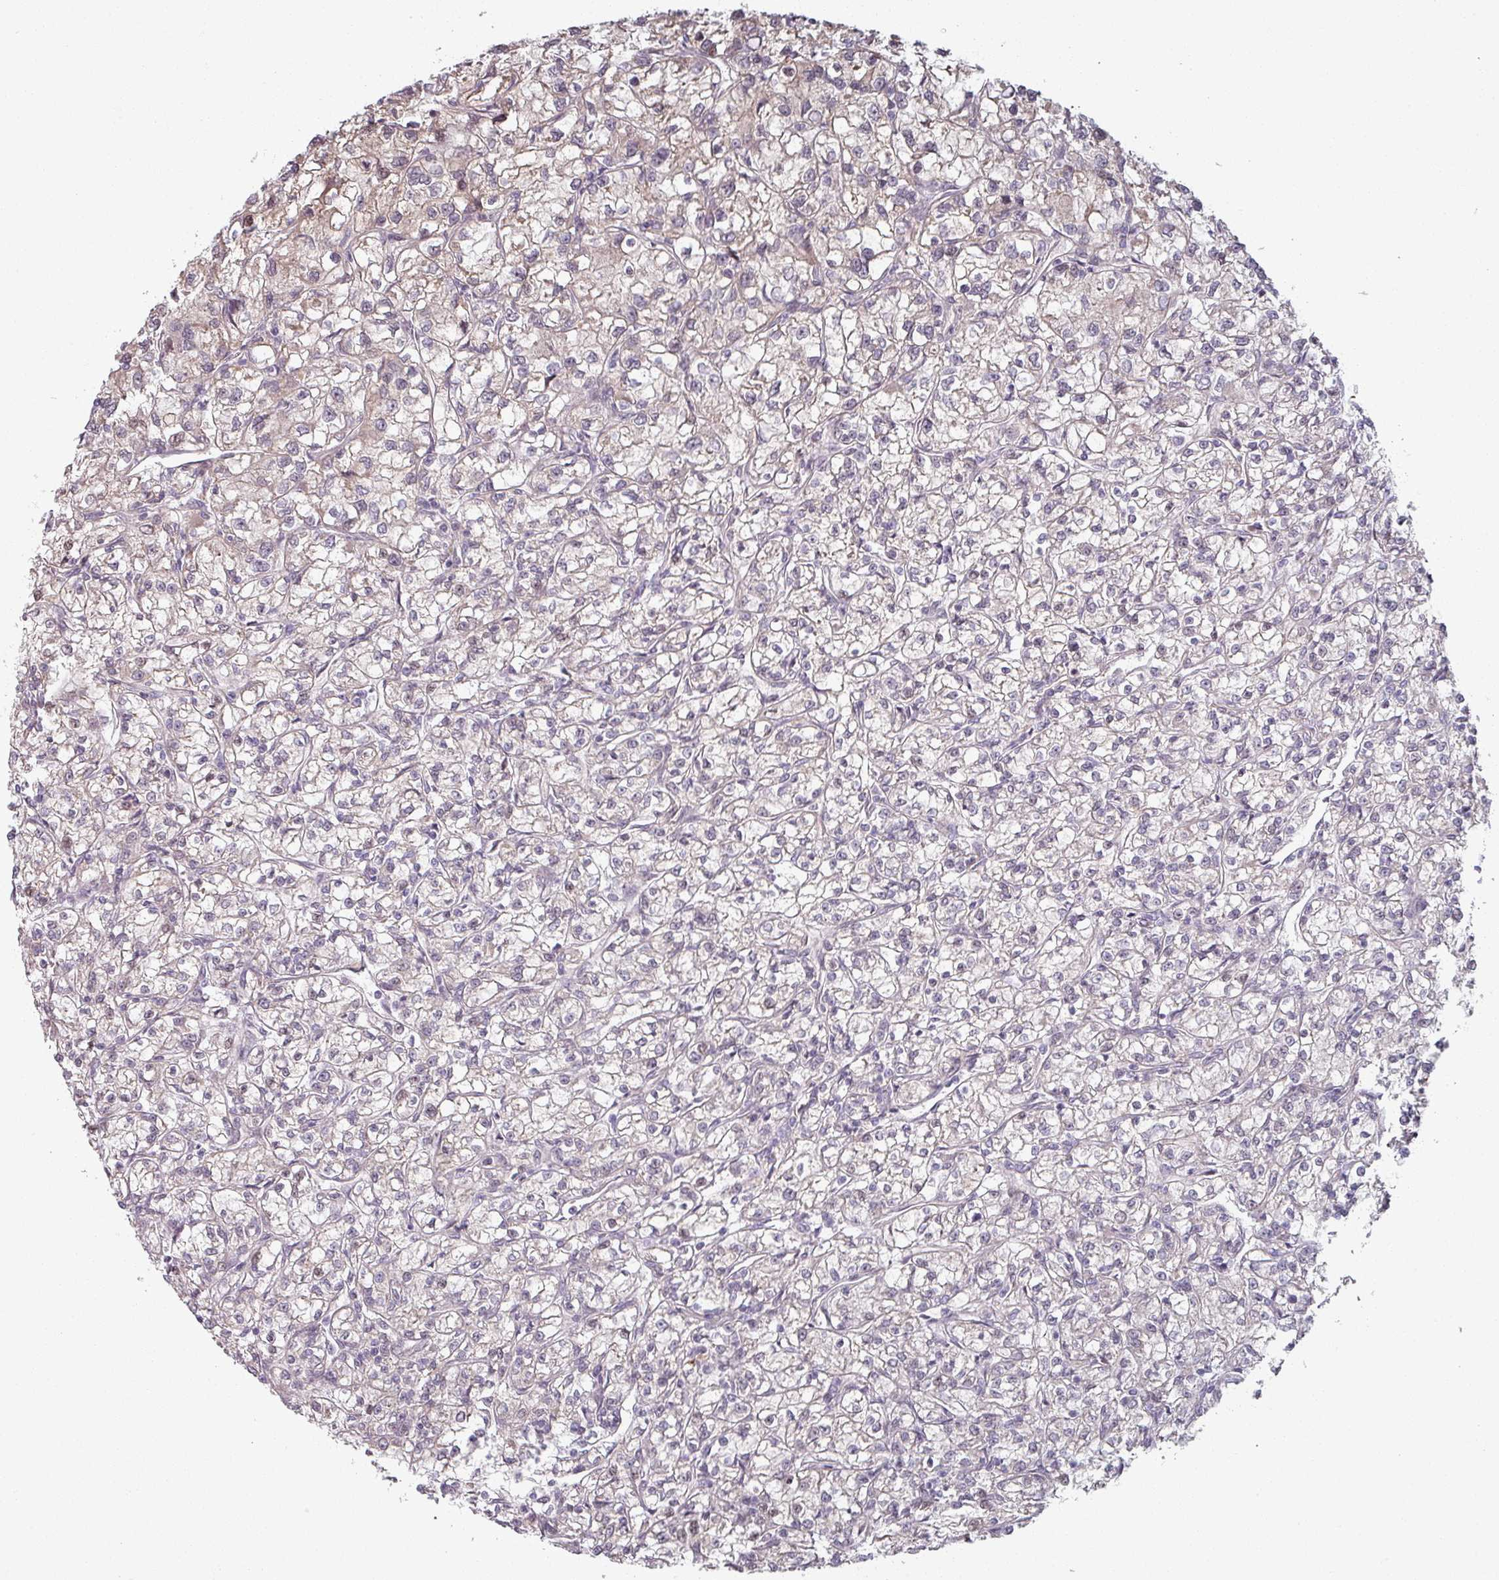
{"staining": {"intensity": "negative", "quantity": "none", "location": "none"}, "tissue": "renal cancer", "cell_type": "Tumor cells", "image_type": "cancer", "snomed": [{"axis": "morphology", "description": "Adenocarcinoma, NOS"}, {"axis": "topography", "description": "Kidney"}], "caption": "Immunohistochemistry histopathology image of human renal cancer stained for a protein (brown), which exhibits no staining in tumor cells.", "gene": "PLEKHJ1", "patient": {"sex": "female", "age": 59}}